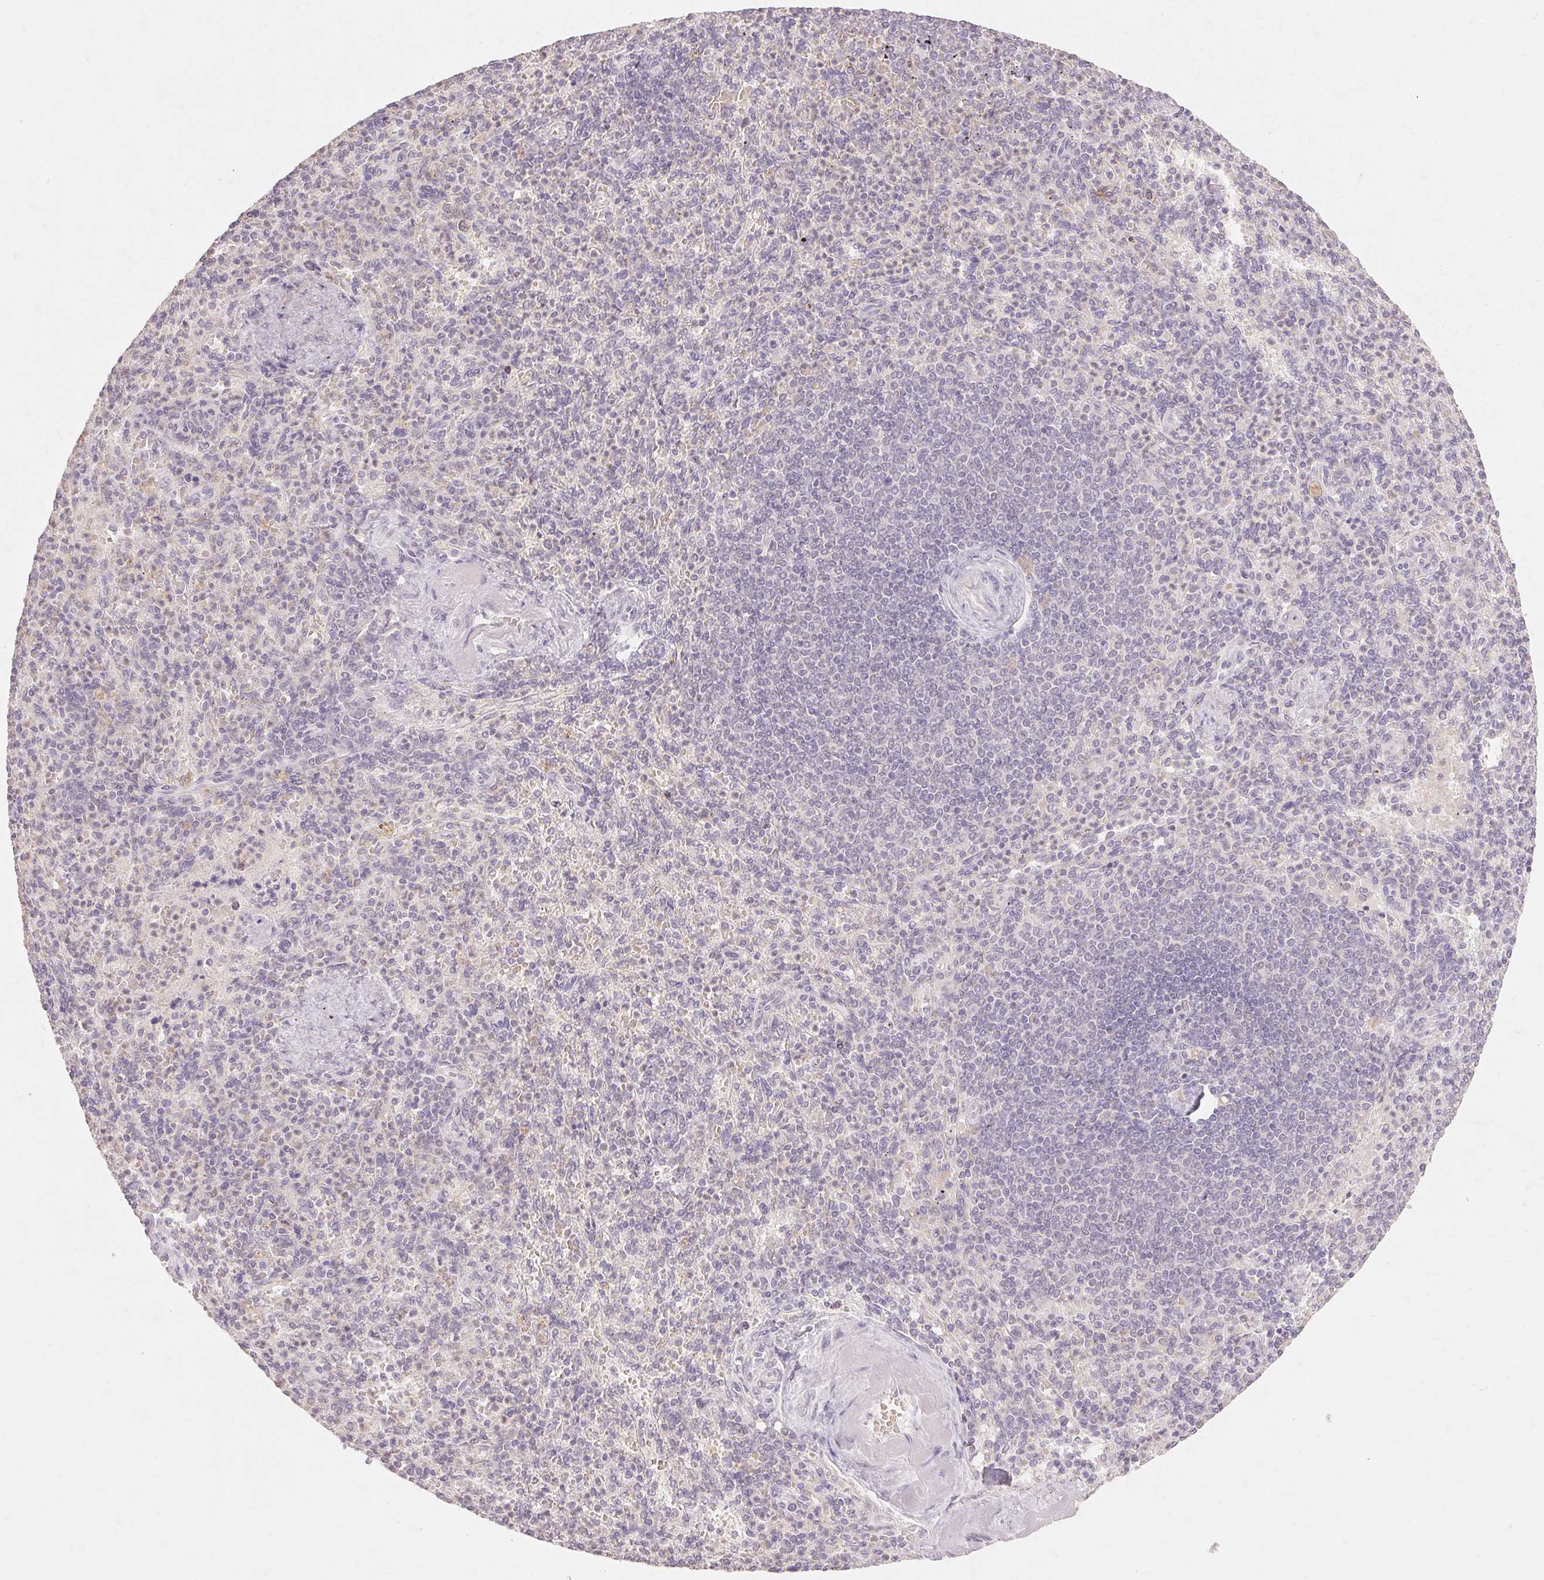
{"staining": {"intensity": "negative", "quantity": "none", "location": "none"}, "tissue": "spleen", "cell_type": "Cells in red pulp", "image_type": "normal", "snomed": [{"axis": "morphology", "description": "Normal tissue, NOS"}, {"axis": "topography", "description": "Spleen"}], "caption": "Unremarkable spleen was stained to show a protein in brown. There is no significant staining in cells in red pulp. (DAB (3,3'-diaminobenzidine) immunohistochemistry with hematoxylin counter stain).", "gene": "SKP2", "patient": {"sex": "female", "age": 74}}